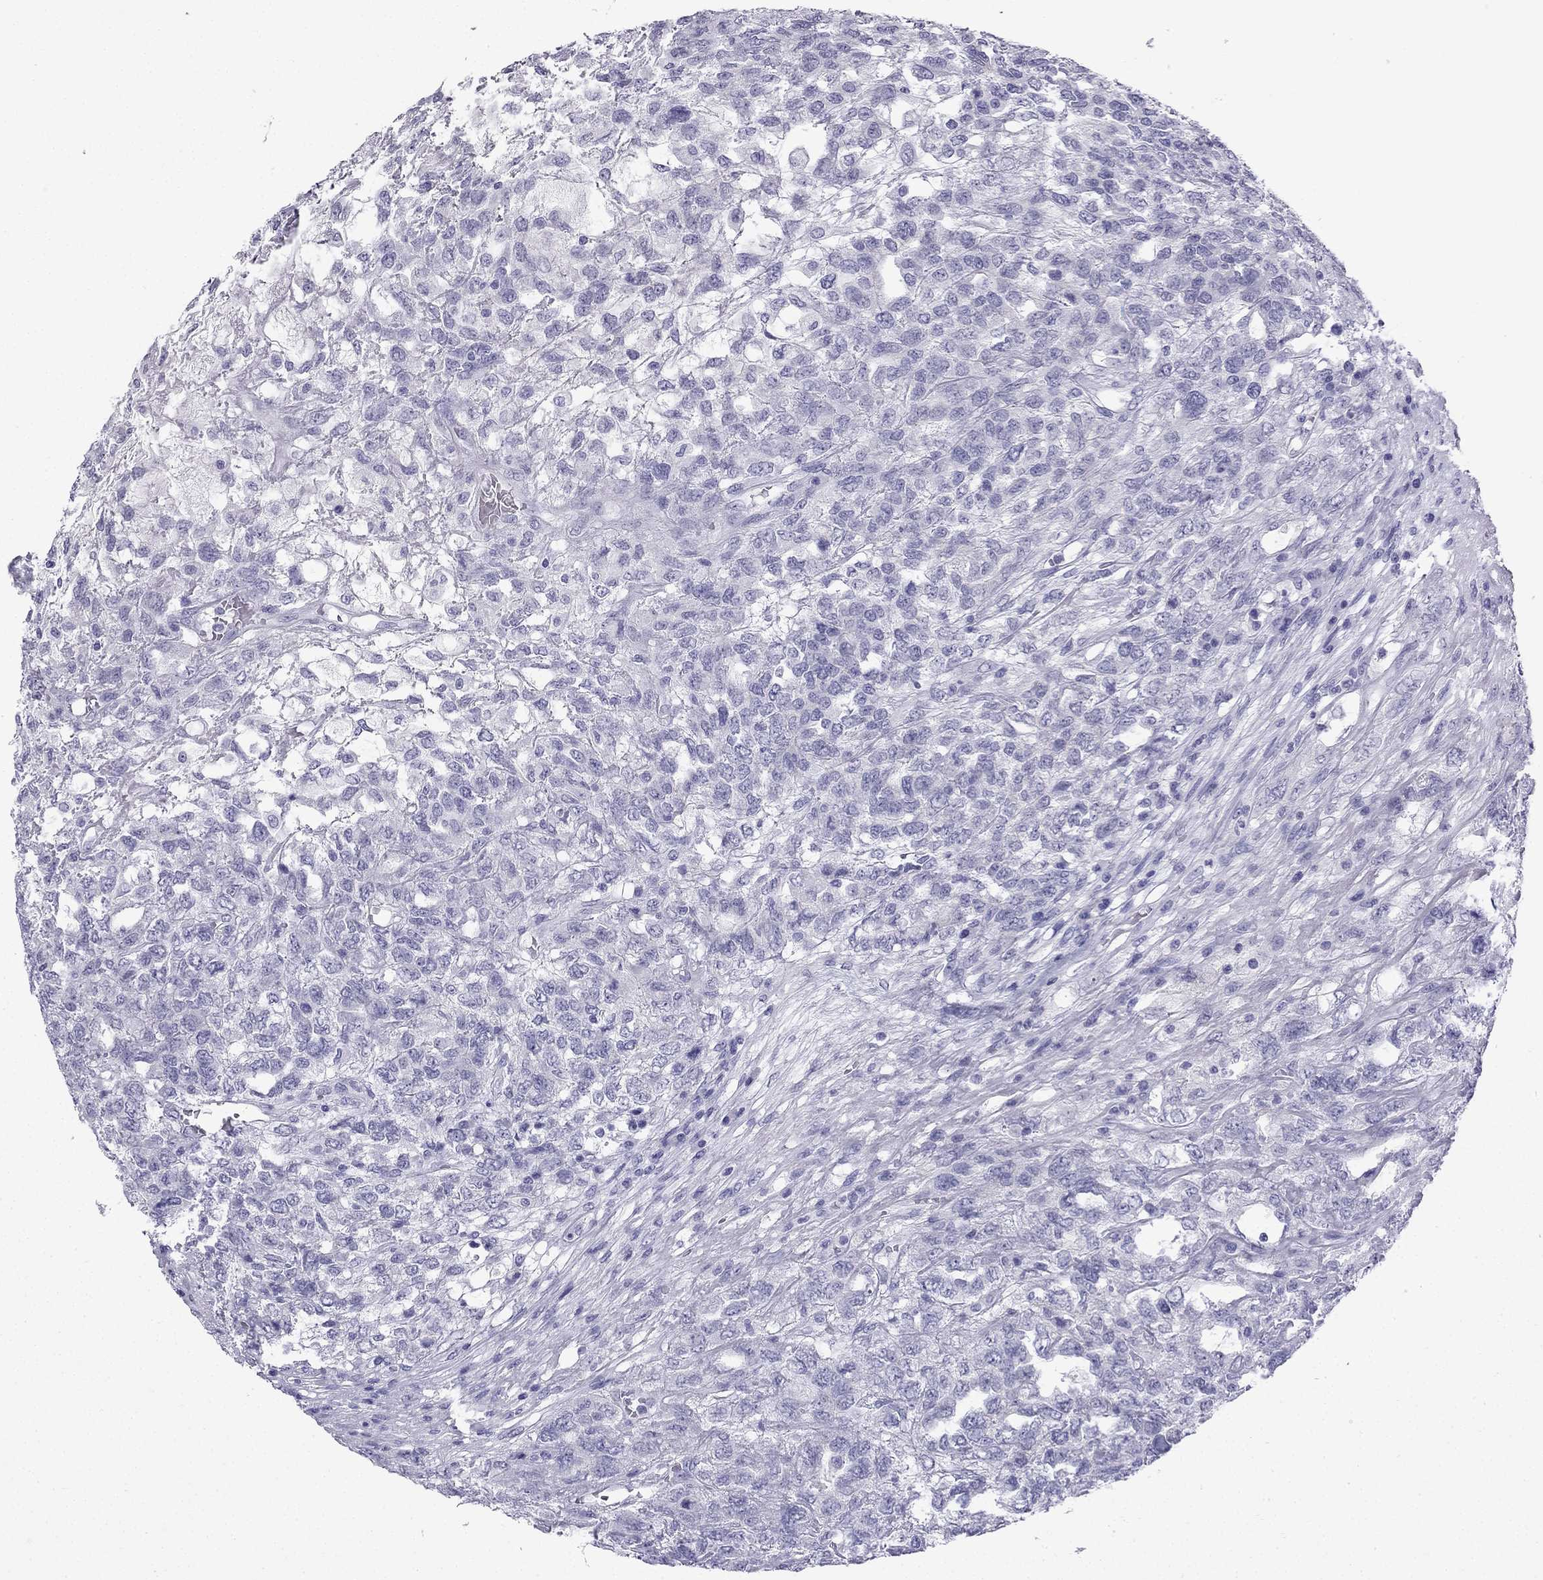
{"staining": {"intensity": "negative", "quantity": "none", "location": "none"}, "tissue": "testis cancer", "cell_type": "Tumor cells", "image_type": "cancer", "snomed": [{"axis": "morphology", "description": "Seminoma, NOS"}, {"axis": "topography", "description": "Testis"}], "caption": "Immunohistochemistry (IHC) photomicrograph of neoplastic tissue: human seminoma (testis) stained with DAB displays no significant protein expression in tumor cells. (DAB immunohistochemistry with hematoxylin counter stain).", "gene": "GJA8", "patient": {"sex": "male", "age": 52}}